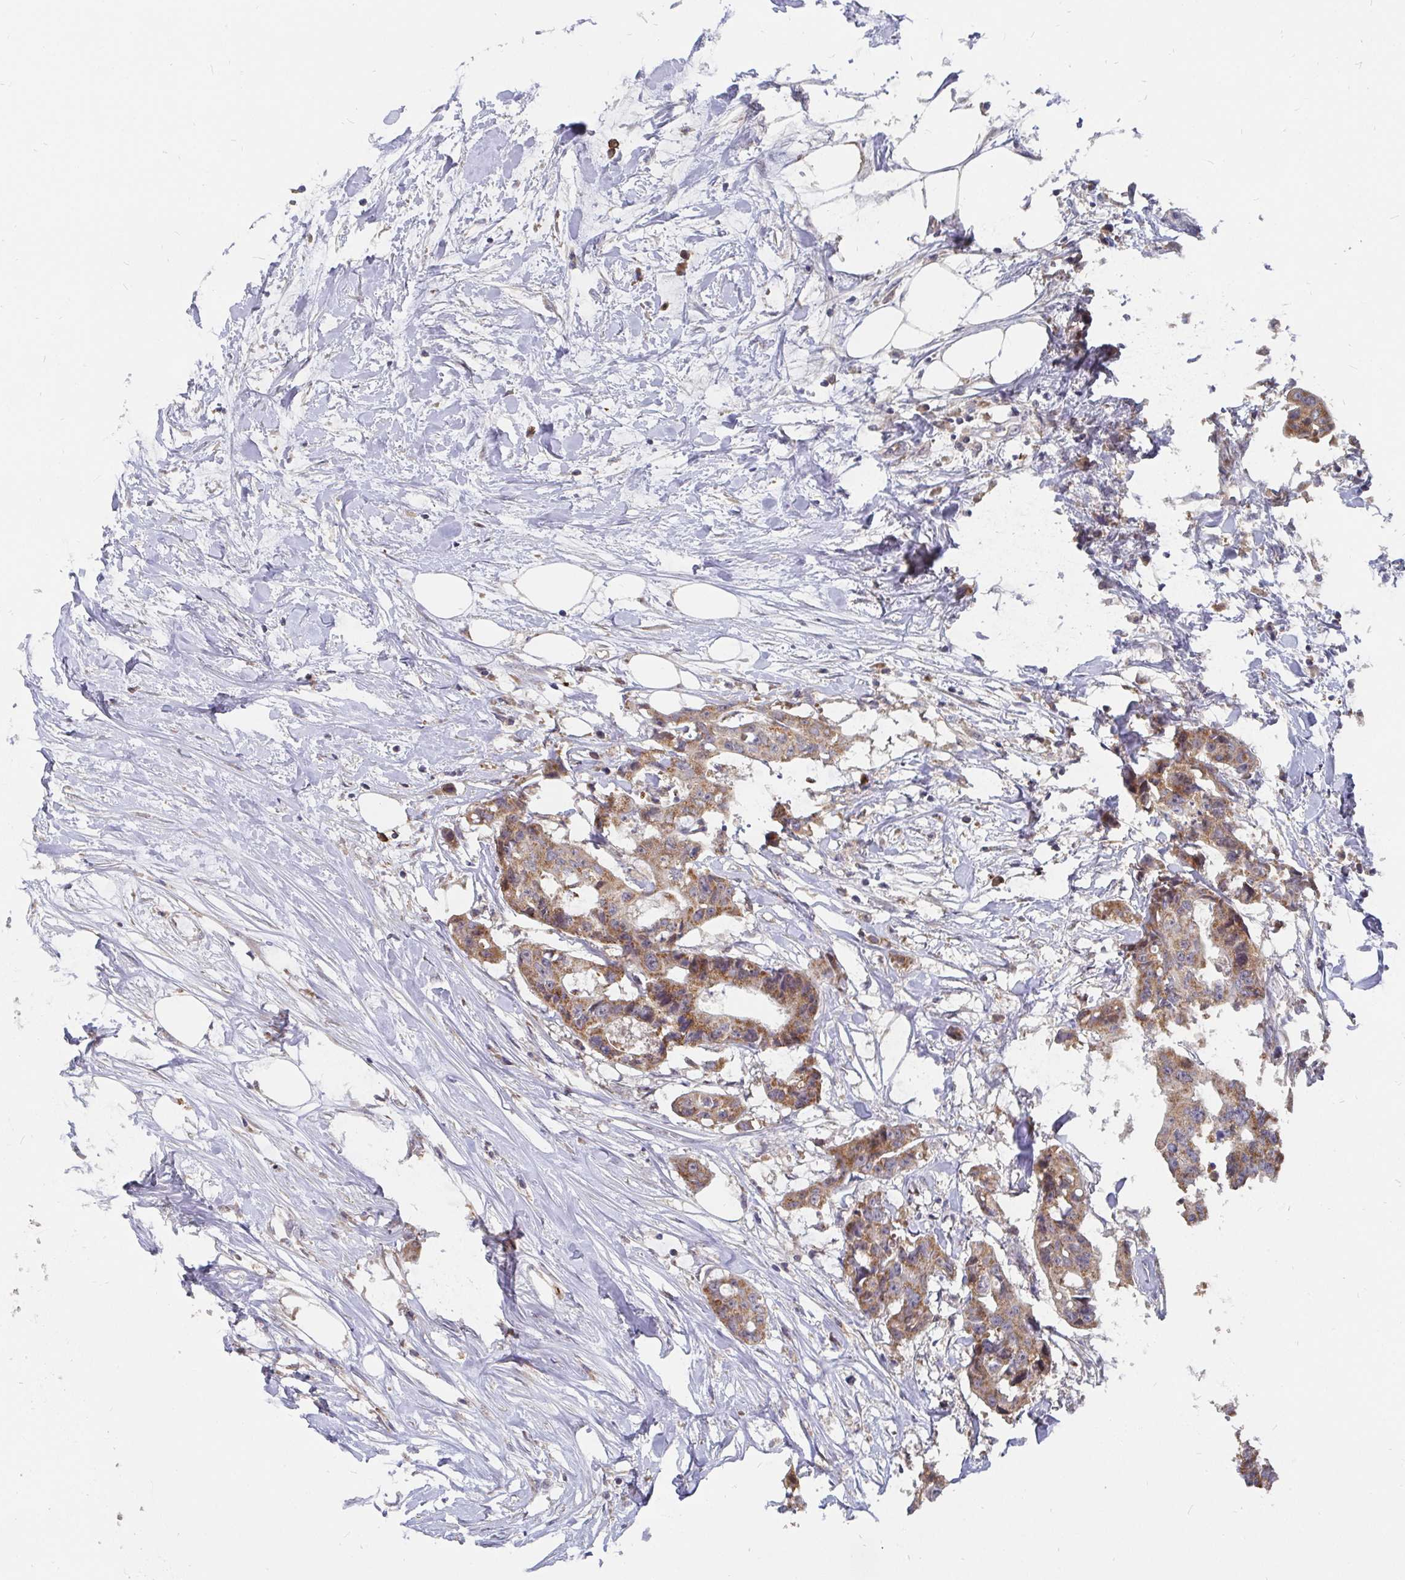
{"staining": {"intensity": "moderate", "quantity": ">75%", "location": "cytoplasmic/membranous"}, "tissue": "colorectal cancer", "cell_type": "Tumor cells", "image_type": "cancer", "snomed": [{"axis": "morphology", "description": "Adenocarcinoma, NOS"}, {"axis": "topography", "description": "Rectum"}], "caption": "Protein staining demonstrates moderate cytoplasmic/membranous staining in about >75% of tumor cells in colorectal adenocarcinoma.", "gene": "PDF", "patient": {"sex": "male", "age": 57}}